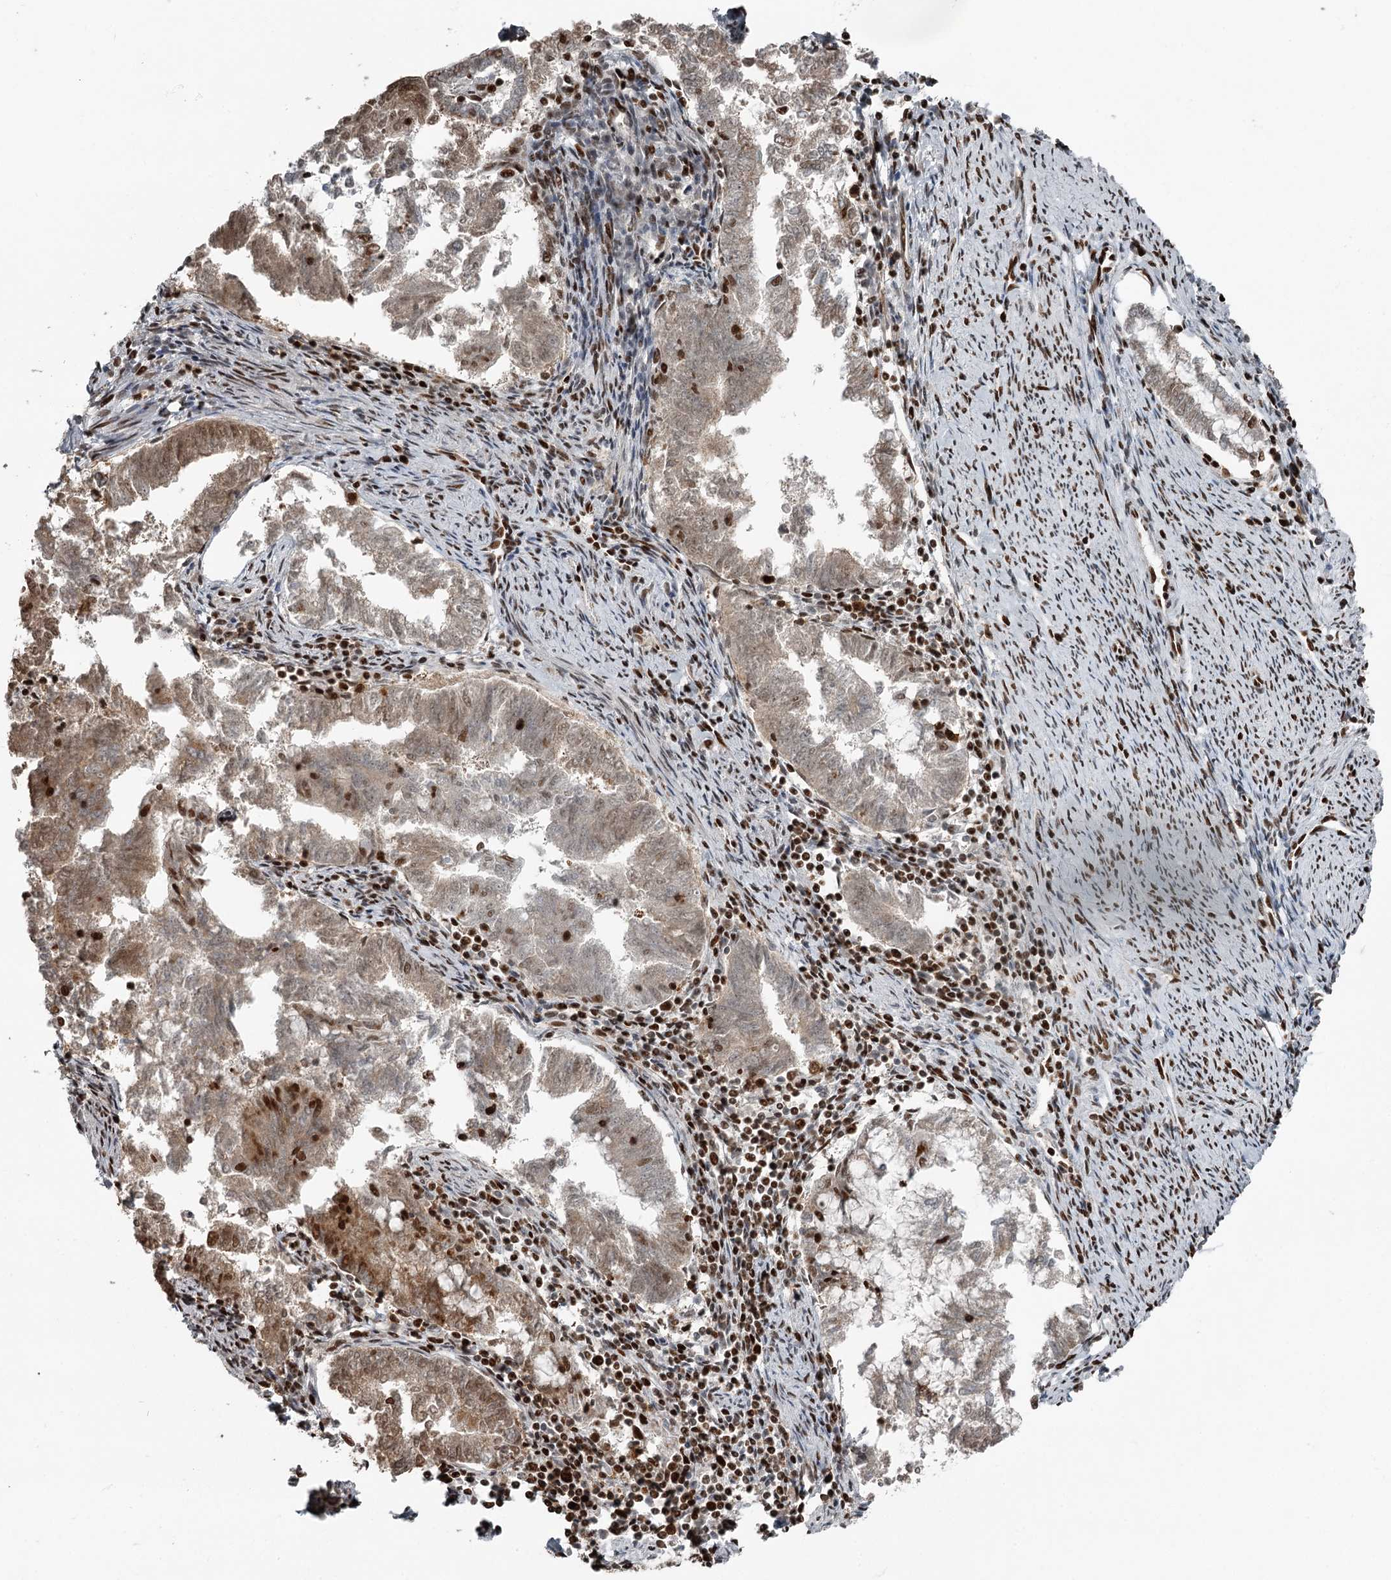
{"staining": {"intensity": "moderate", "quantity": "25%-75%", "location": "cytoplasmic/membranous,nuclear"}, "tissue": "endometrial cancer", "cell_type": "Tumor cells", "image_type": "cancer", "snomed": [{"axis": "morphology", "description": "Adenocarcinoma, NOS"}, {"axis": "topography", "description": "Endometrium"}], "caption": "Immunohistochemical staining of endometrial adenocarcinoma shows medium levels of moderate cytoplasmic/membranous and nuclear positivity in approximately 25%-75% of tumor cells.", "gene": "RBBP7", "patient": {"sex": "female", "age": 79}}